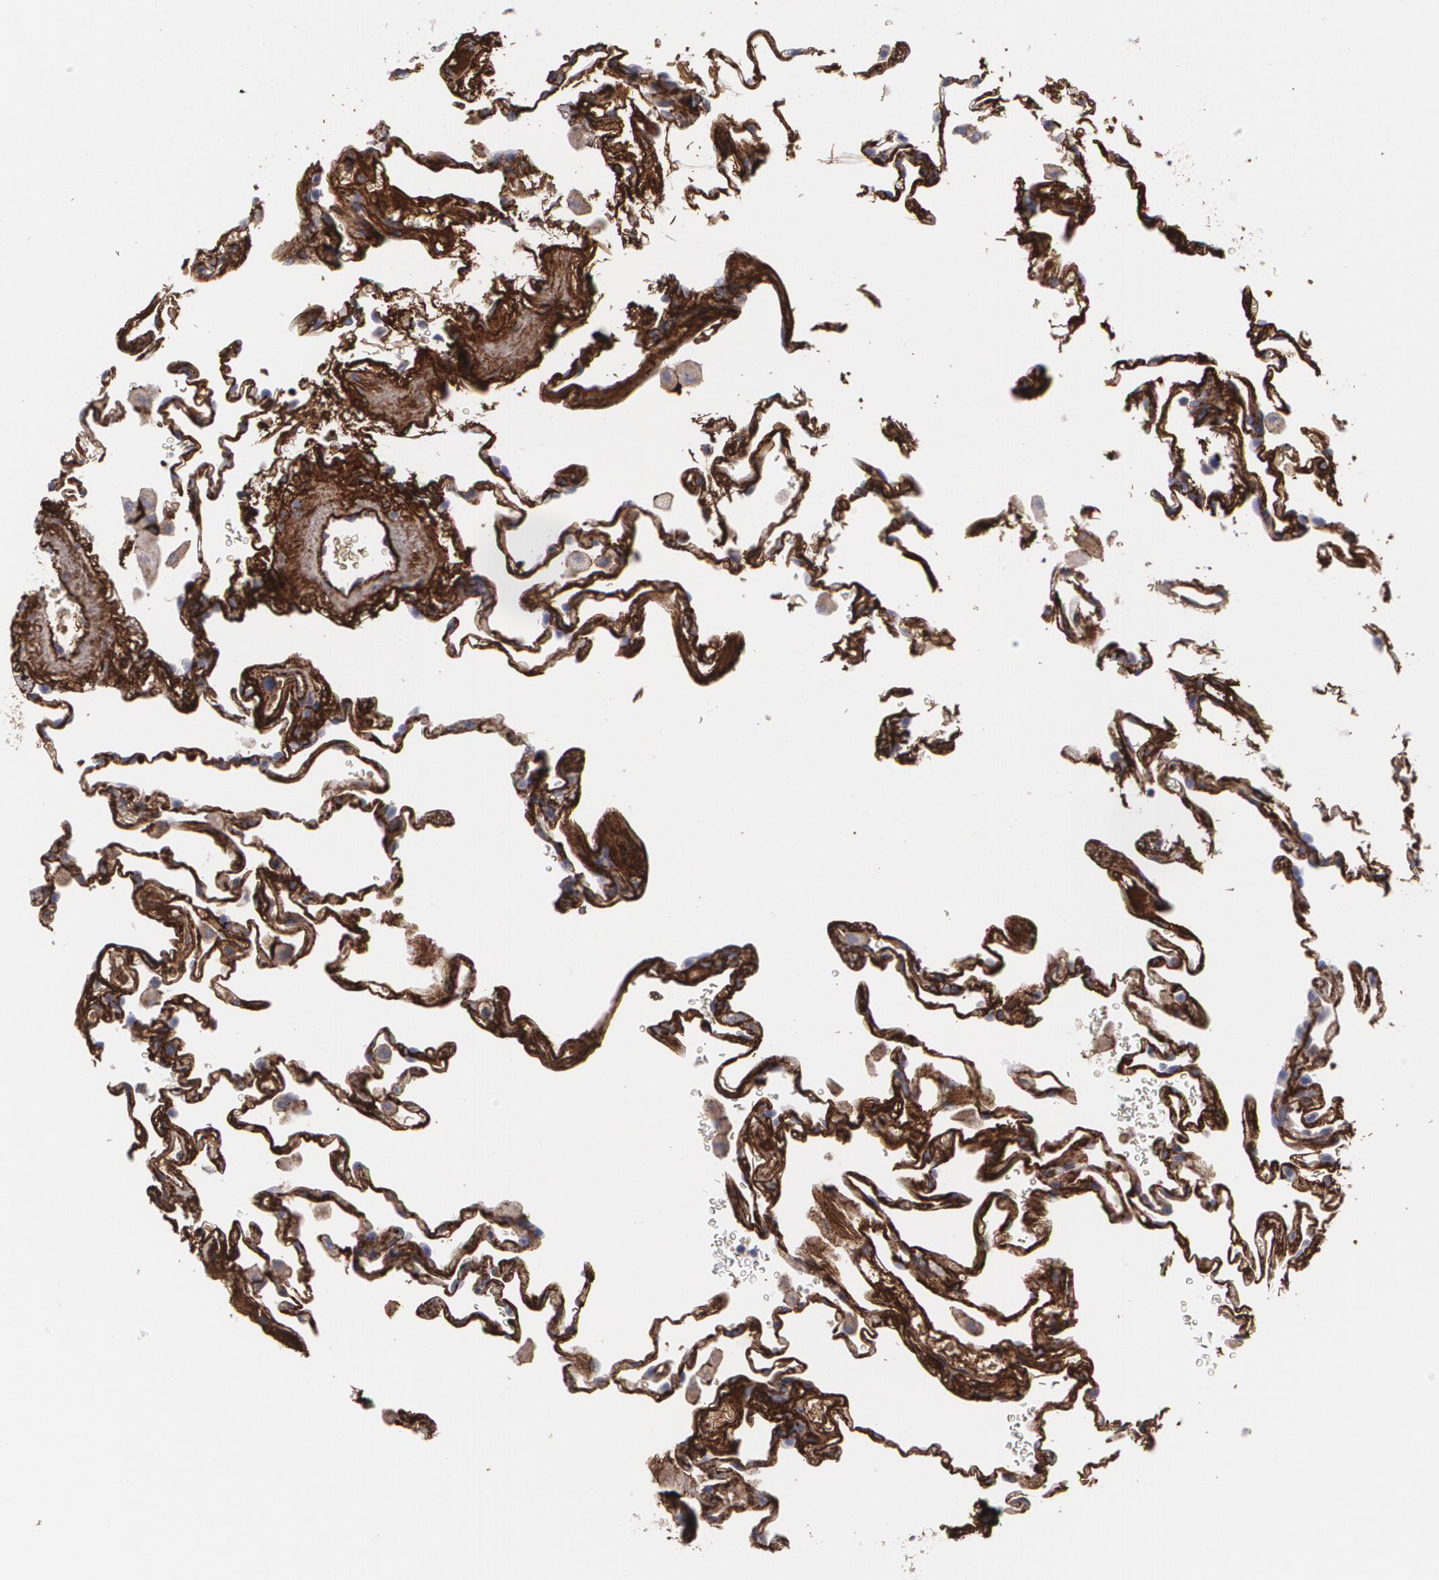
{"staining": {"intensity": "weak", "quantity": ">75%", "location": "cytoplasmic/membranous"}, "tissue": "lung", "cell_type": "Alveolar cells", "image_type": "normal", "snomed": [{"axis": "morphology", "description": "Normal tissue, NOS"}, {"axis": "morphology", "description": "Inflammation, NOS"}, {"axis": "topography", "description": "Lung"}], "caption": "Lung stained with immunohistochemistry (IHC) reveals weak cytoplasmic/membranous staining in about >75% of alveolar cells. (DAB (3,3'-diaminobenzidine) IHC with brightfield microscopy, high magnification).", "gene": "FBLN1", "patient": {"sex": "male", "age": 69}}